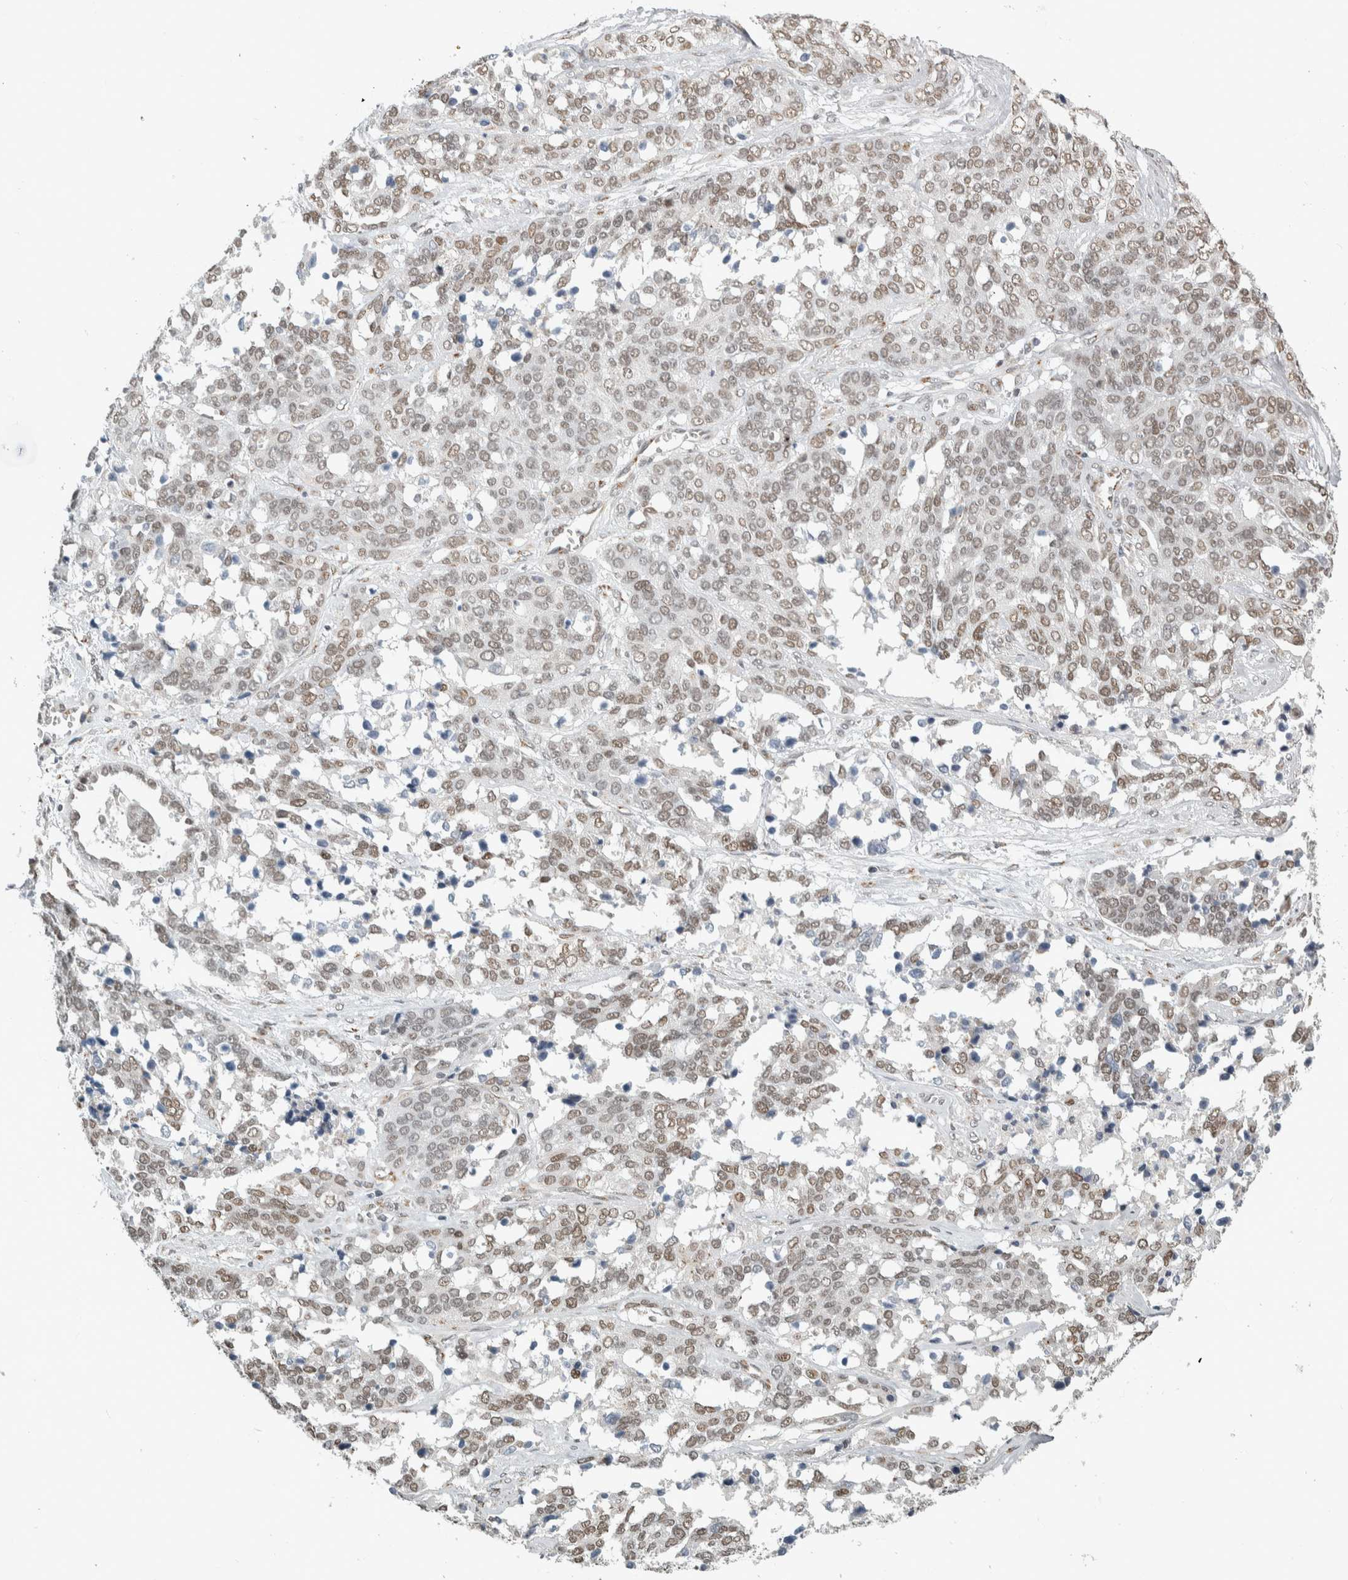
{"staining": {"intensity": "weak", "quantity": ">75%", "location": "nuclear"}, "tissue": "ovarian cancer", "cell_type": "Tumor cells", "image_type": "cancer", "snomed": [{"axis": "morphology", "description": "Cystadenocarcinoma, serous, NOS"}, {"axis": "topography", "description": "Ovary"}], "caption": "Immunohistochemistry (IHC) (DAB (3,3'-diaminobenzidine)) staining of ovarian serous cystadenocarcinoma reveals weak nuclear protein expression in approximately >75% of tumor cells.", "gene": "ZMYND8", "patient": {"sex": "female", "age": 44}}